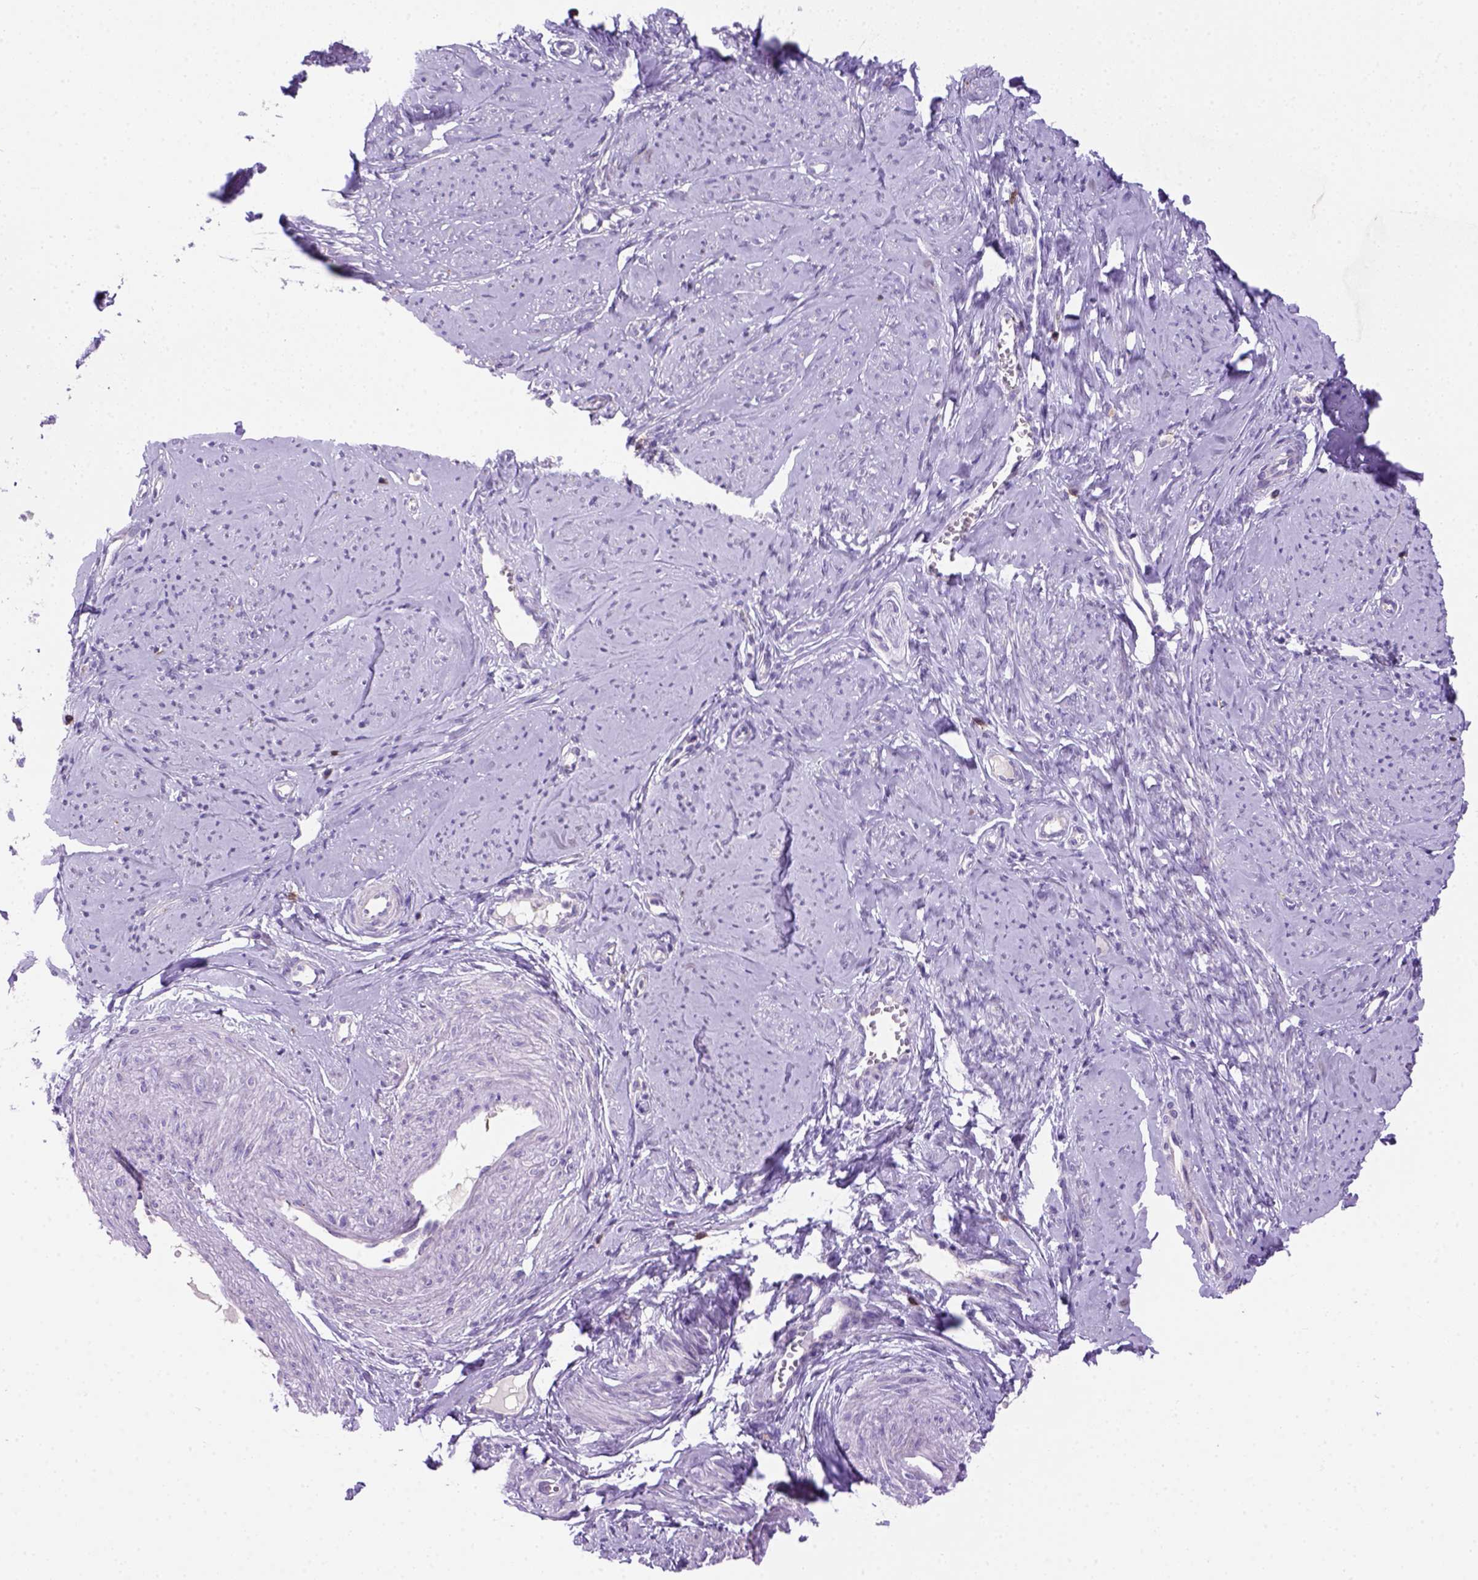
{"staining": {"intensity": "negative", "quantity": "none", "location": "none"}, "tissue": "smooth muscle", "cell_type": "Smooth muscle cells", "image_type": "normal", "snomed": [{"axis": "morphology", "description": "Normal tissue, NOS"}, {"axis": "topography", "description": "Smooth muscle"}], "caption": "Immunohistochemistry micrograph of unremarkable human smooth muscle stained for a protein (brown), which reveals no expression in smooth muscle cells. (Immunohistochemistry, brightfield microscopy, high magnification).", "gene": "CD3E", "patient": {"sex": "female", "age": 48}}